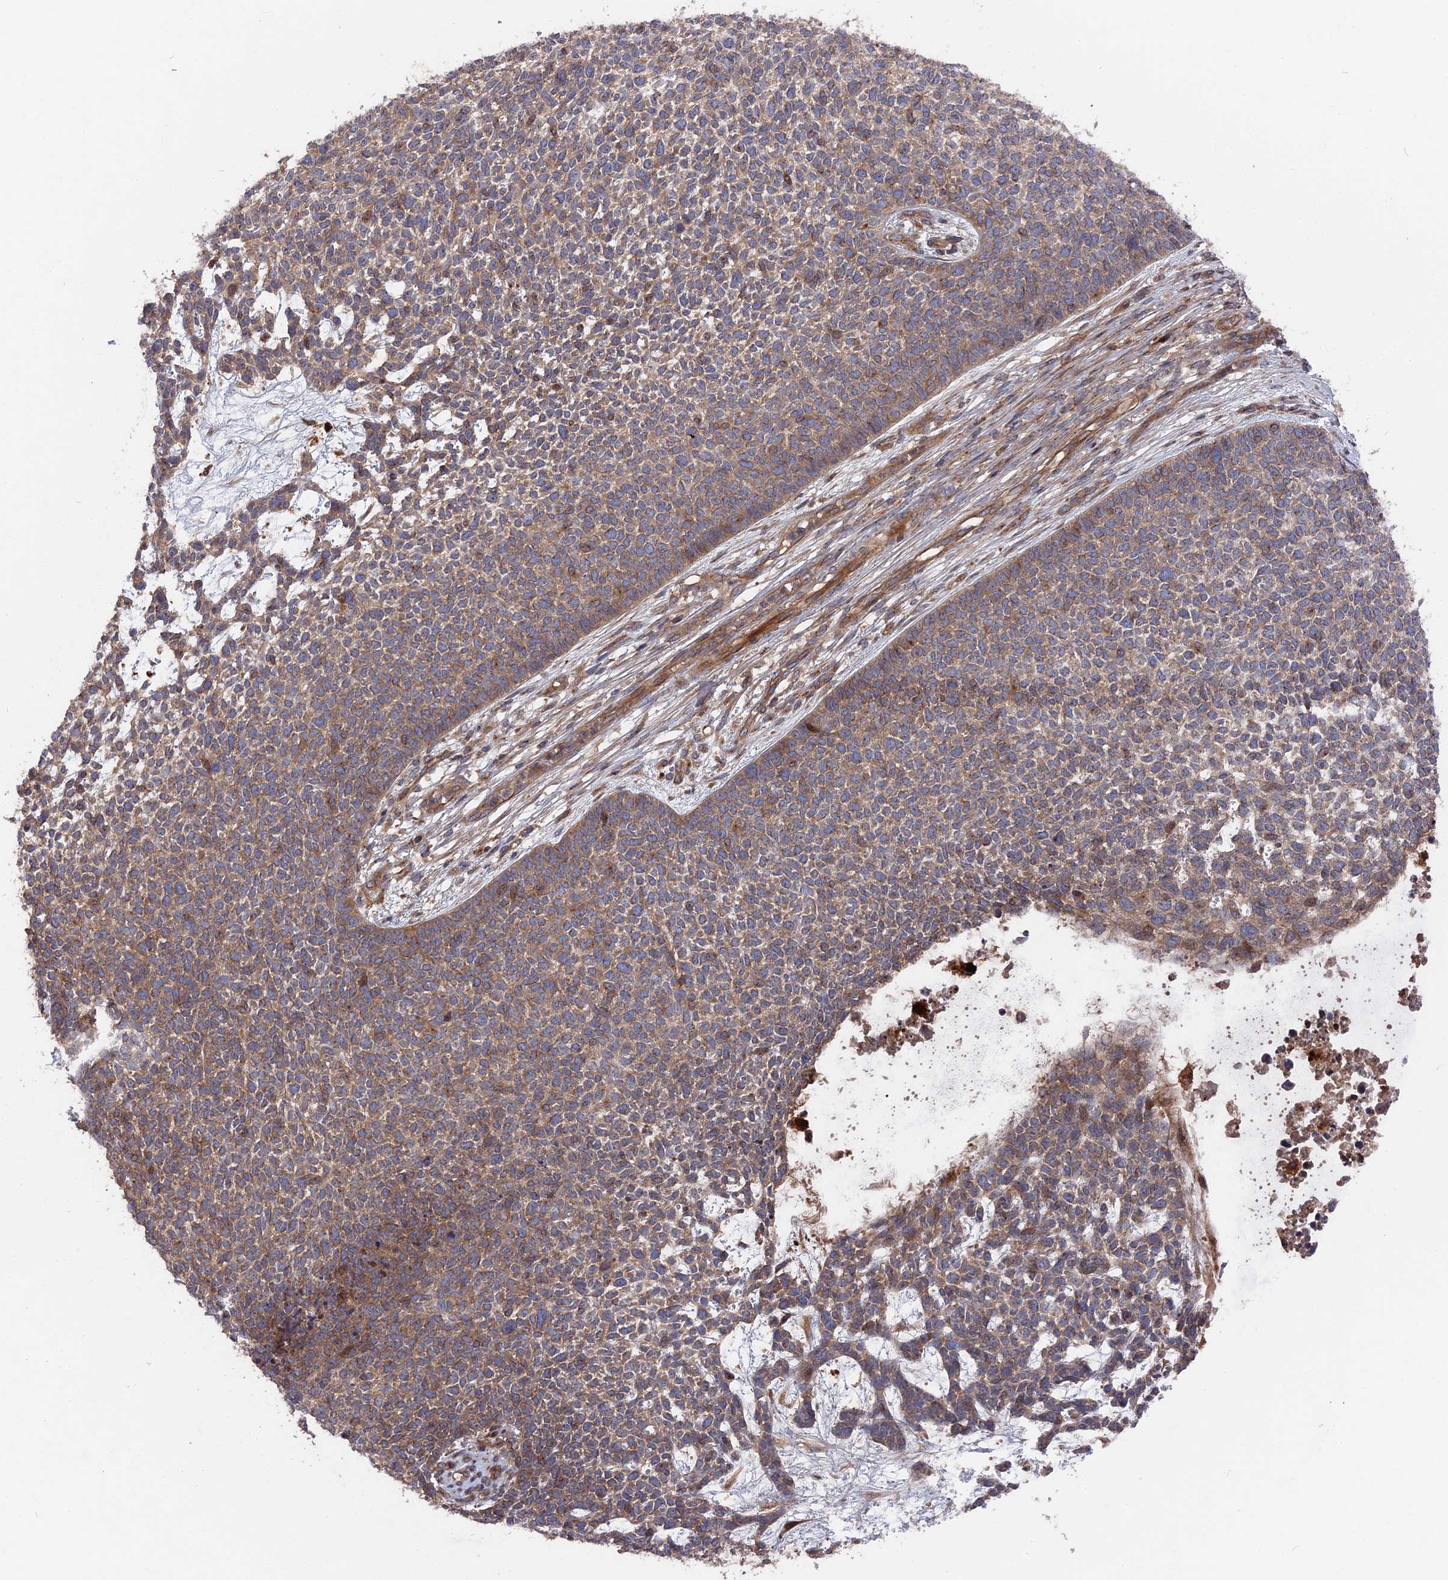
{"staining": {"intensity": "moderate", "quantity": ">75%", "location": "cytoplasmic/membranous"}, "tissue": "skin cancer", "cell_type": "Tumor cells", "image_type": "cancer", "snomed": [{"axis": "morphology", "description": "Basal cell carcinoma"}, {"axis": "topography", "description": "Skin"}], "caption": "Skin basal cell carcinoma stained with IHC reveals moderate cytoplasmic/membranous staining in approximately >75% of tumor cells. (Stains: DAB in brown, nuclei in blue, Microscopy: brightfield microscopy at high magnification).", "gene": "DEF8", "patient": {"sex": "female", "age": 84}}